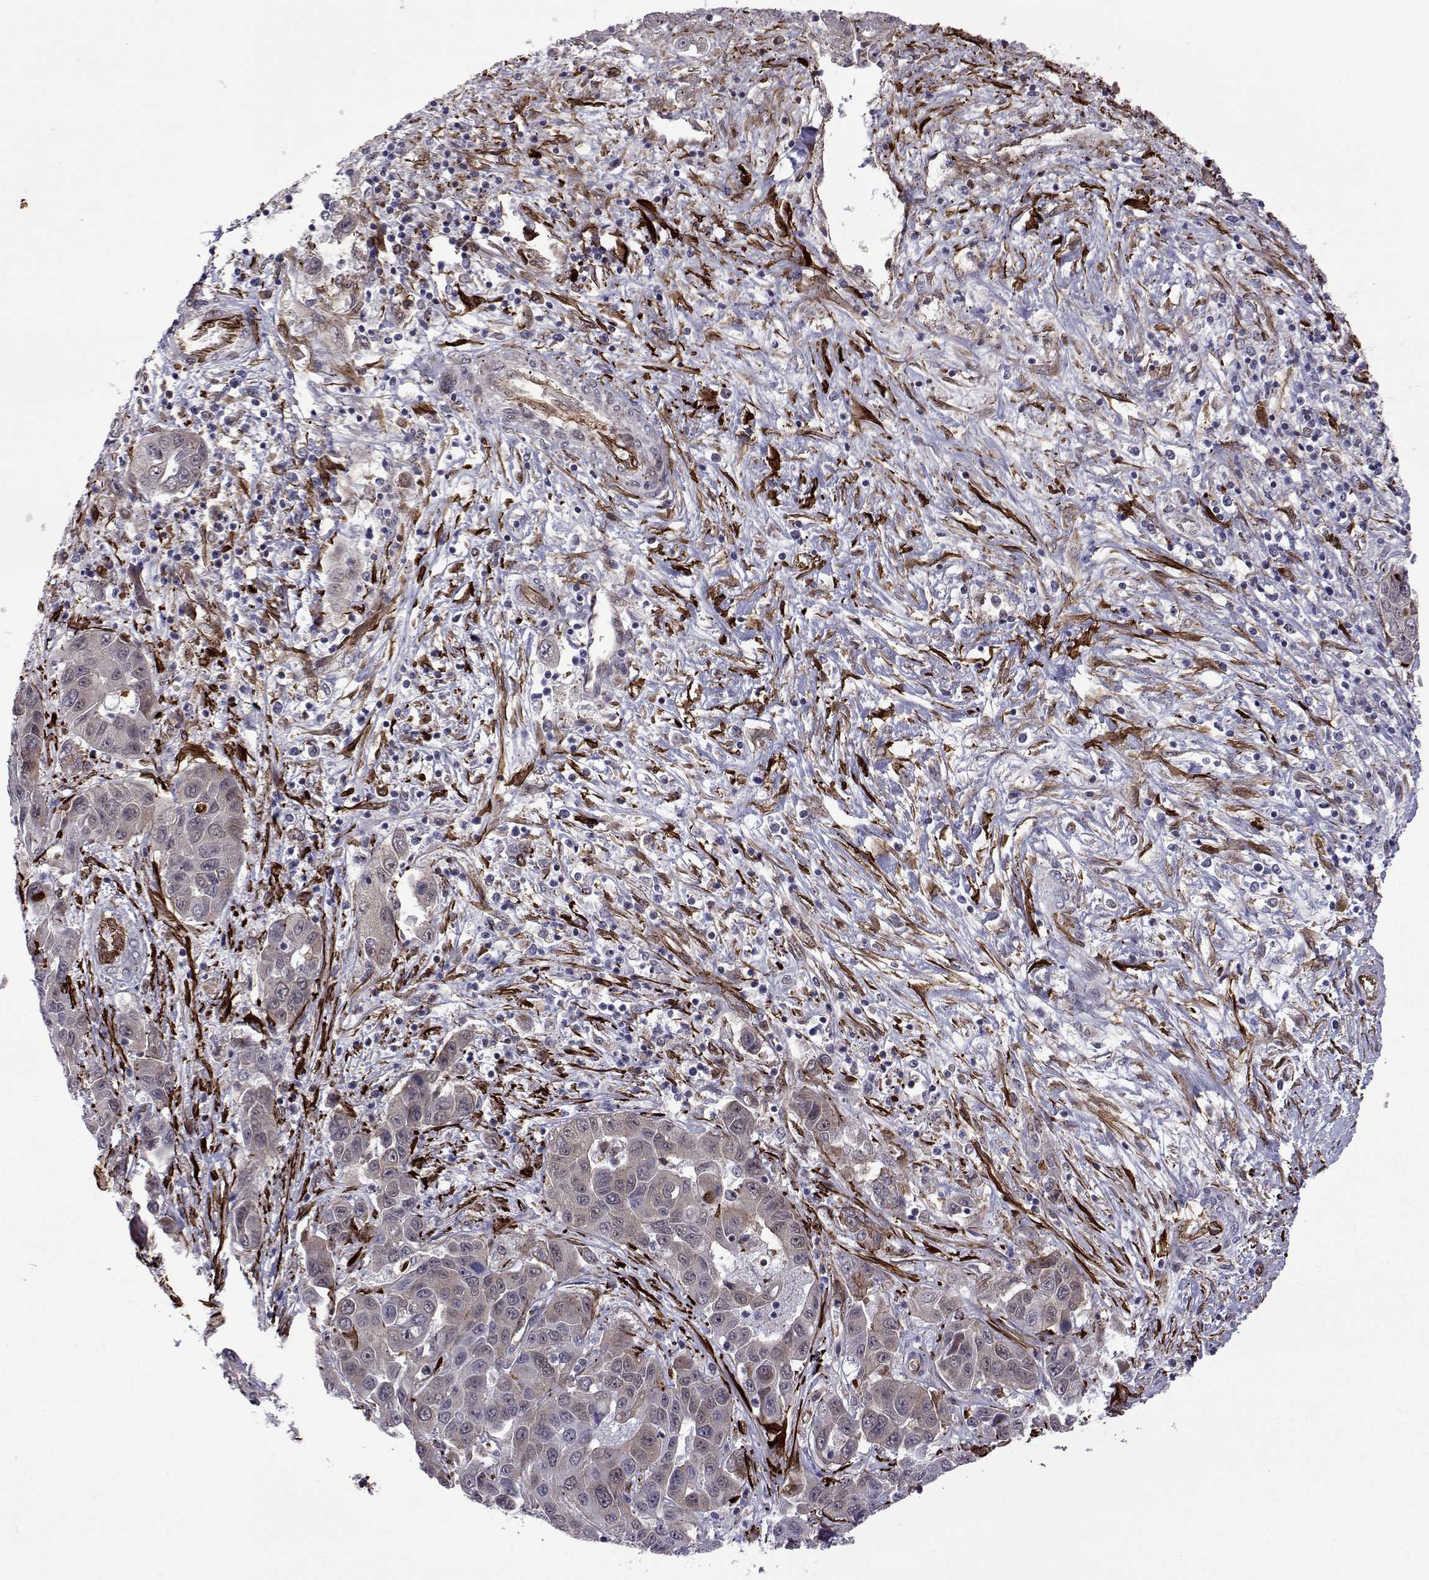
{"staining": {"intensity": "weak", "quantity": "<25%", "location": "cytoplasmic/membranous"}, "tissue": "liver cancer", "cell_type": "Tumor cells", "image_type": "cancer", "snomed": [{"axis": "morphology", "description": "Cholangiocarcinoma"}, {"axis": "topography", "description": "Liver"}], "caption": "There is no significant positivity in tumor cells of liver cholangiocarcinoma.", "gene": "EFCAB3", "patient": {"sex": "female", "age": 52}}